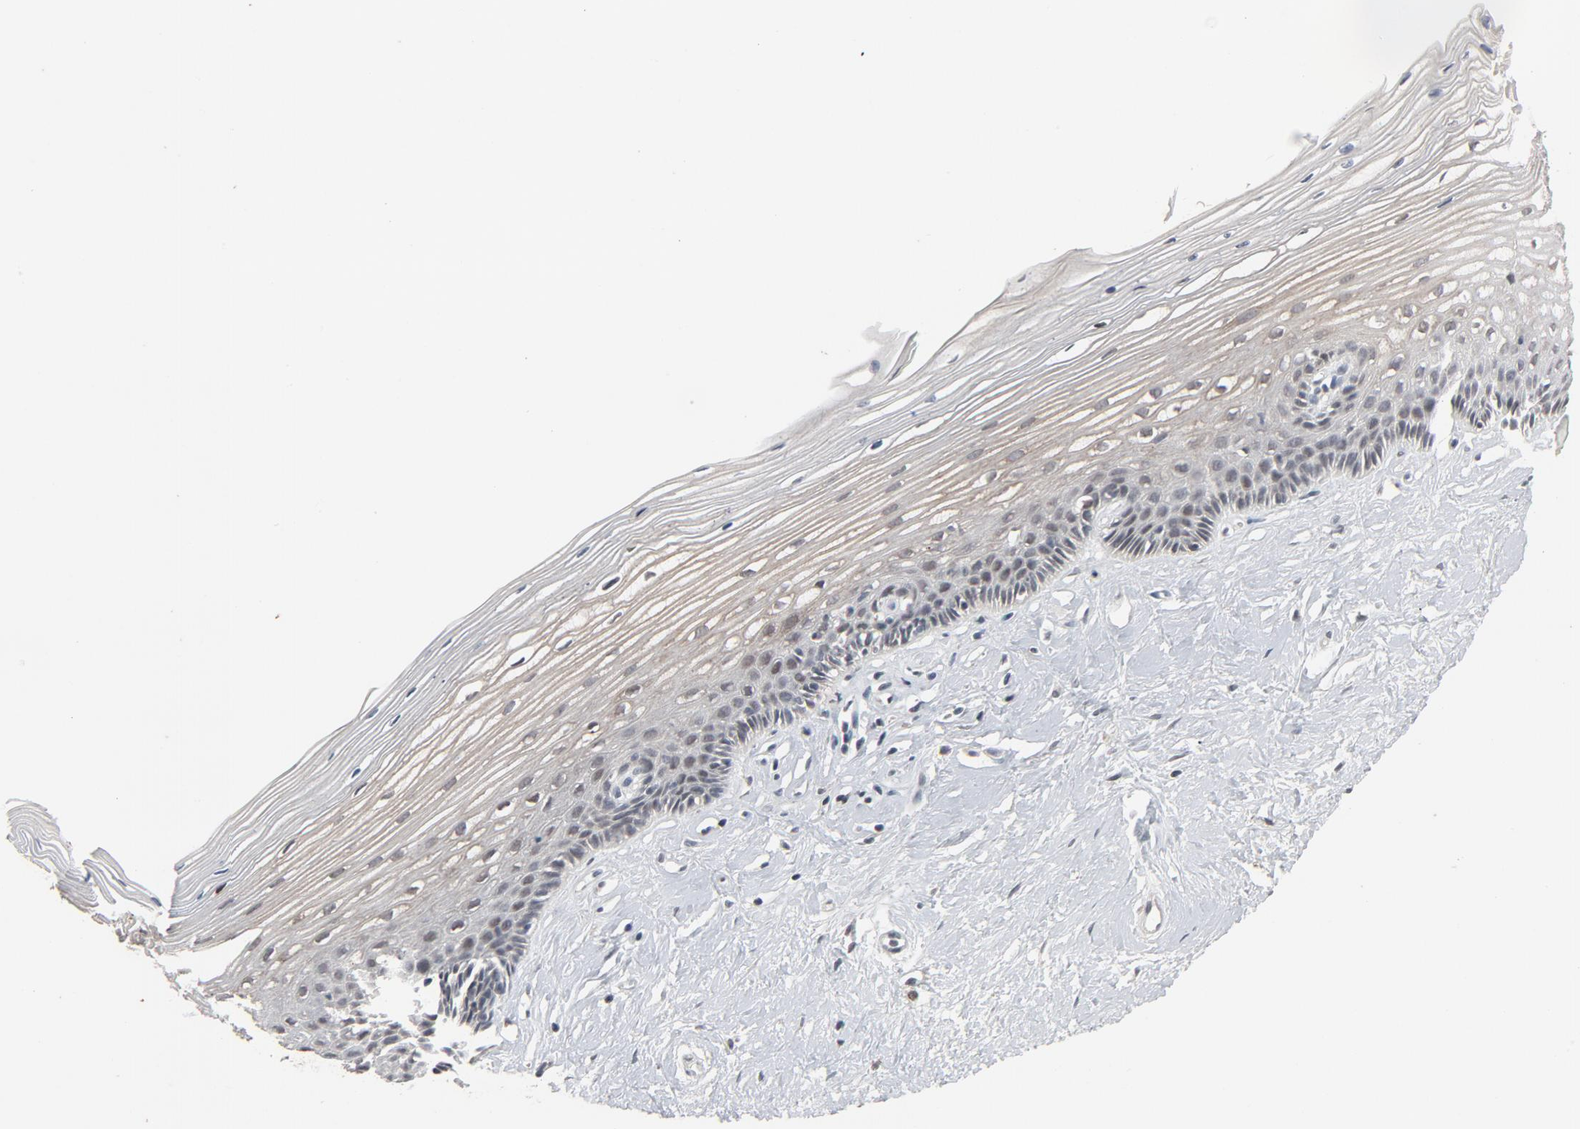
{"staining": {"intensity": "negative", "quantity": "none", "location": "none"}, "tissue": "cervix", "cell_type": "Glandular cells", "image_type": "normal", "snomed": [{"axis": "morphology", "description": "Normal tissue, NOS"}, {"axis": "topography", "description": "Cervix"}], "caption": "Immunohistochemistry (IHC) photomicrograph of benign human cervix stained for a protein (brown), which exhibits no staining in glandular cells.", "gene": "MT3", "patient": {"sex": "female", "age": 40}}